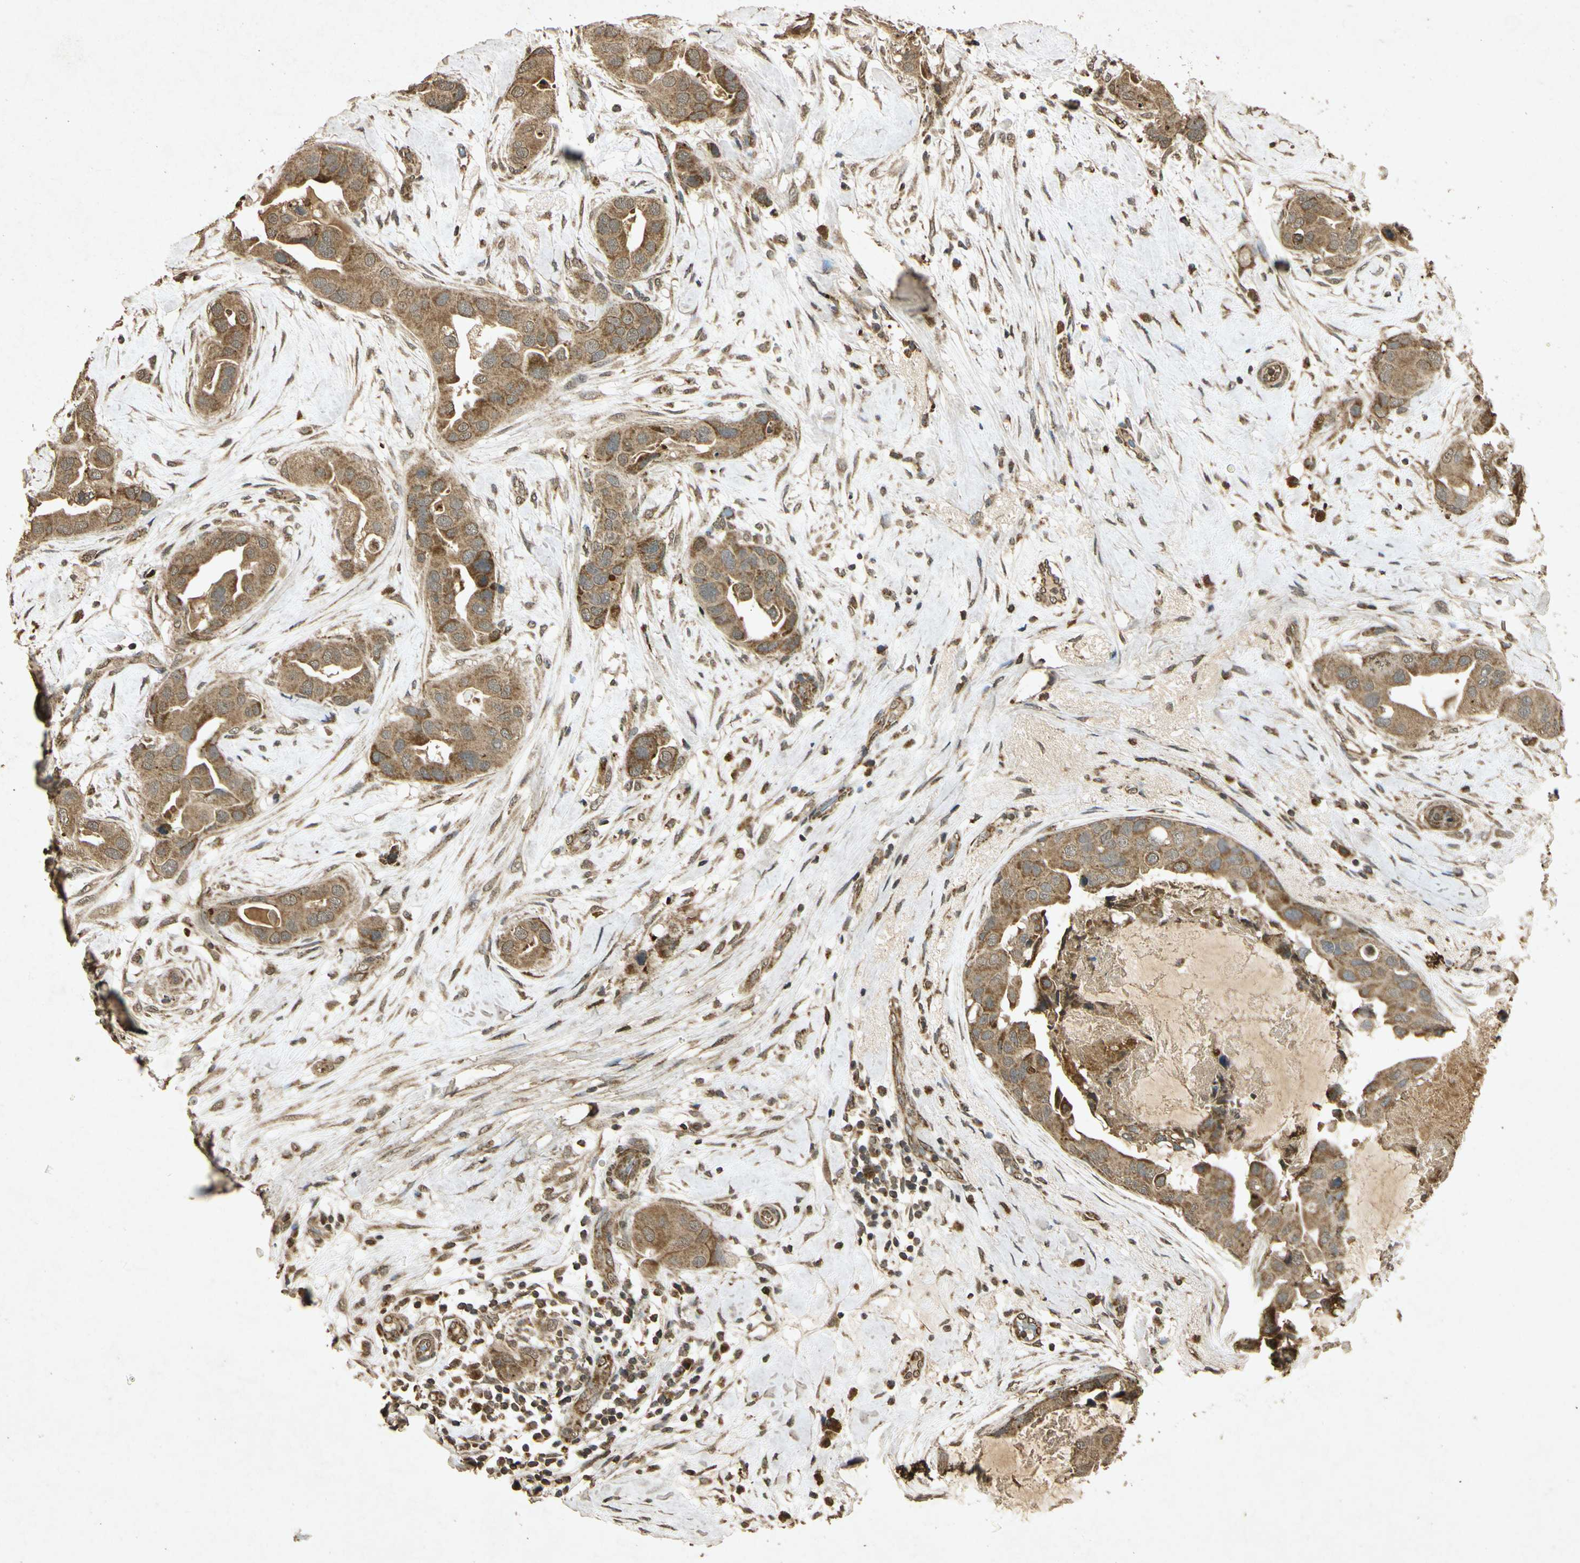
{"staining": {"intensity": "moderate", "quantity": ">75%", "location": "cytoplasmic/membranous"}, "tissue": "breast cancer", "cell_type": "Tumor cells", "image_type": "cancer", "snomed": [{"axis": "morphology", "description": "Duct carcinoma"}, {"axis": "topography", "description": "Breast"}], "caption": "Immunohistochemical staining of human breast cancer reveals moderate cytoplasmic/membranous protein positivity in approximately >75% of tumor cells.", "gene": "PRDX3", "patient": {"sex": "female", "age": 40}}